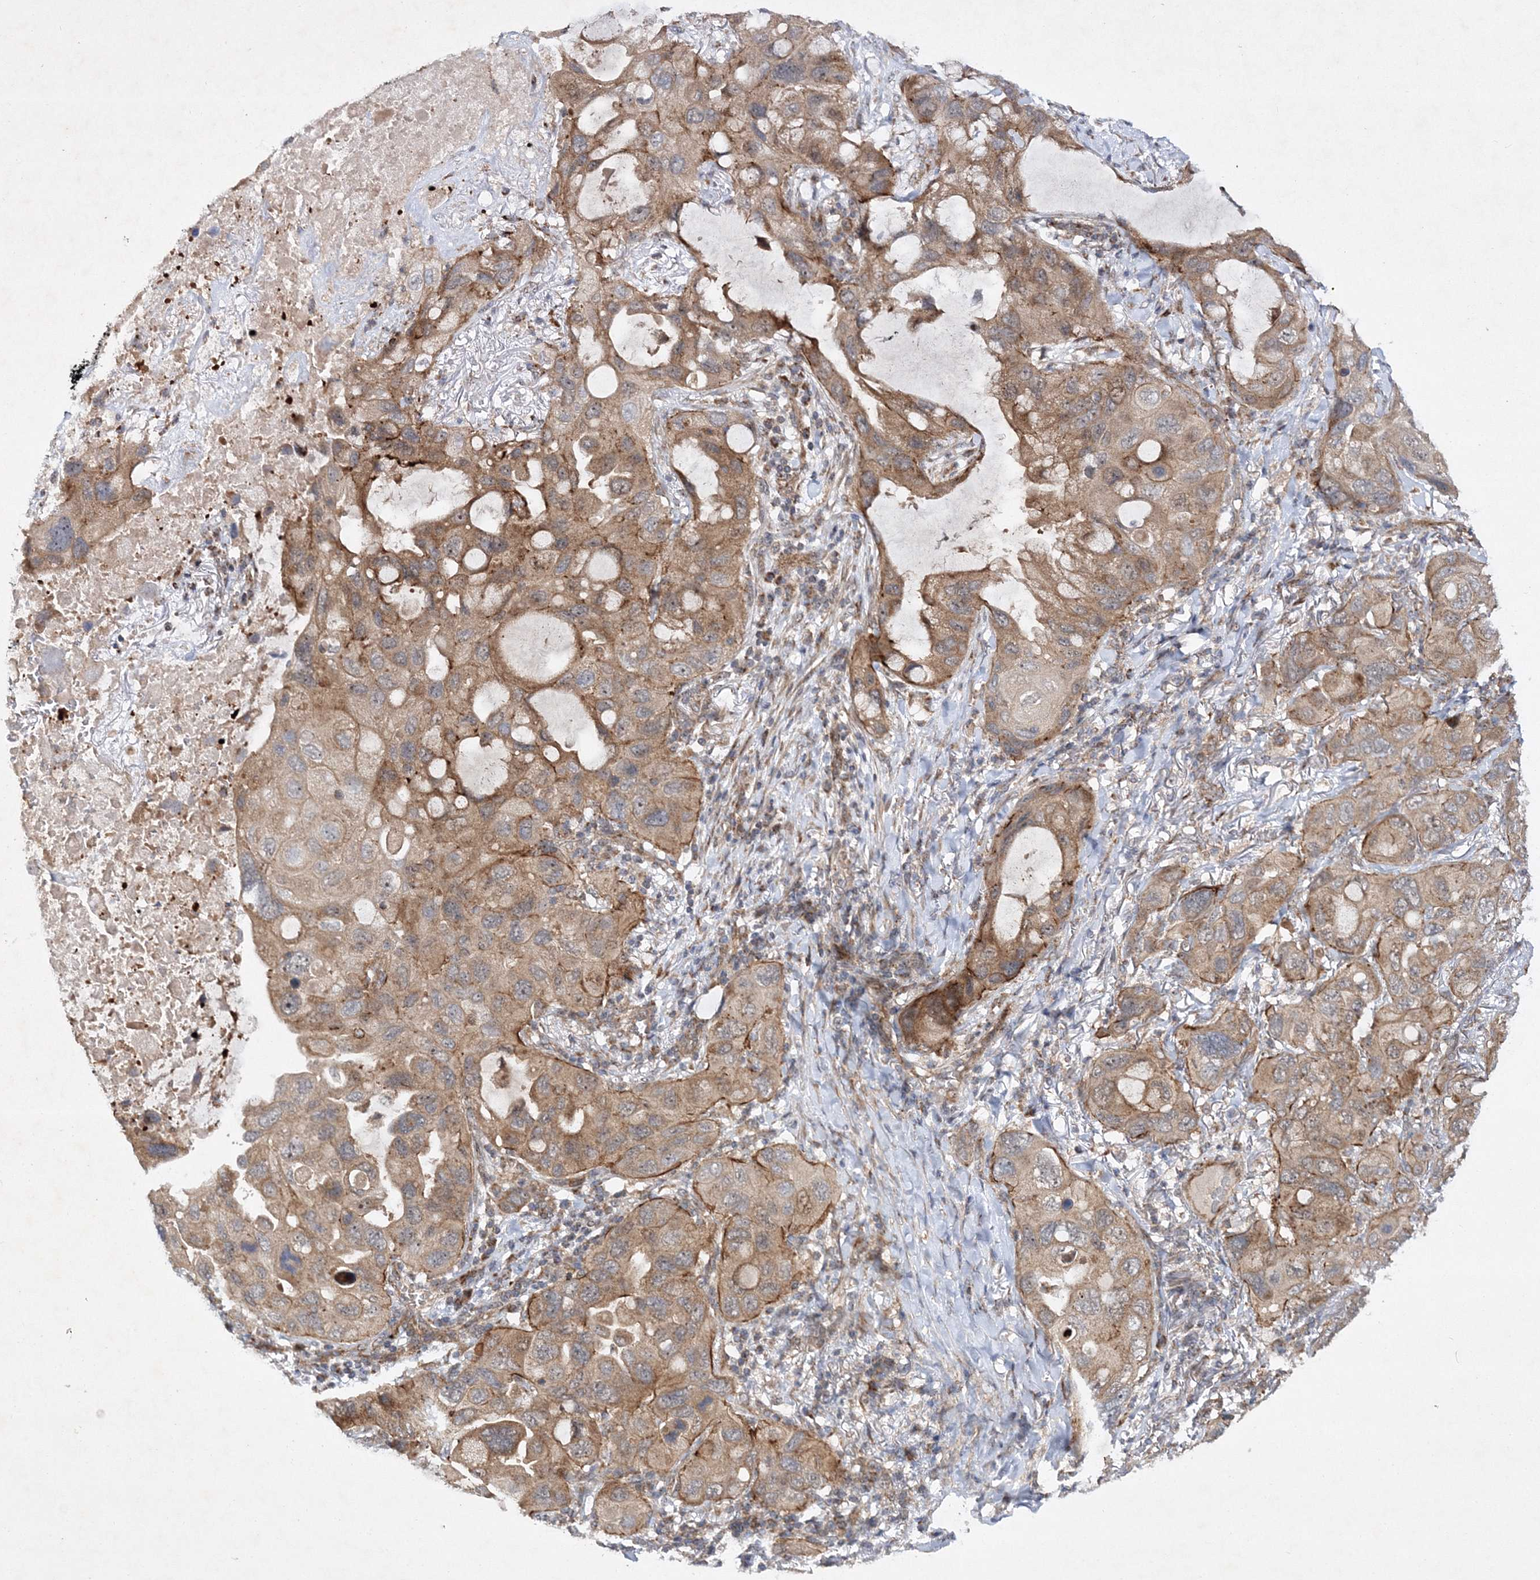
{"staining": {"intensity": "moderate", "quantity": ">75%", "location": "cytoplasmic/membranous"}, "tissue": "lung cancer", "cell_type": "Tumor cells", "image_type": "cancer", "snomed": [{"axis": "morphology", "description": "Squamous cell carcinoma, NOS"}, {"axis": "topography", "description": "Lung"}], "caption": "Lung squamous cell carcinoma stained with a brown dye exhibits moderate cytoplasmic/membranous positive positivity in about >75% of tumor cells.", "gene": "SCRN3", "patient": {"sex": "female", "age": 73}}